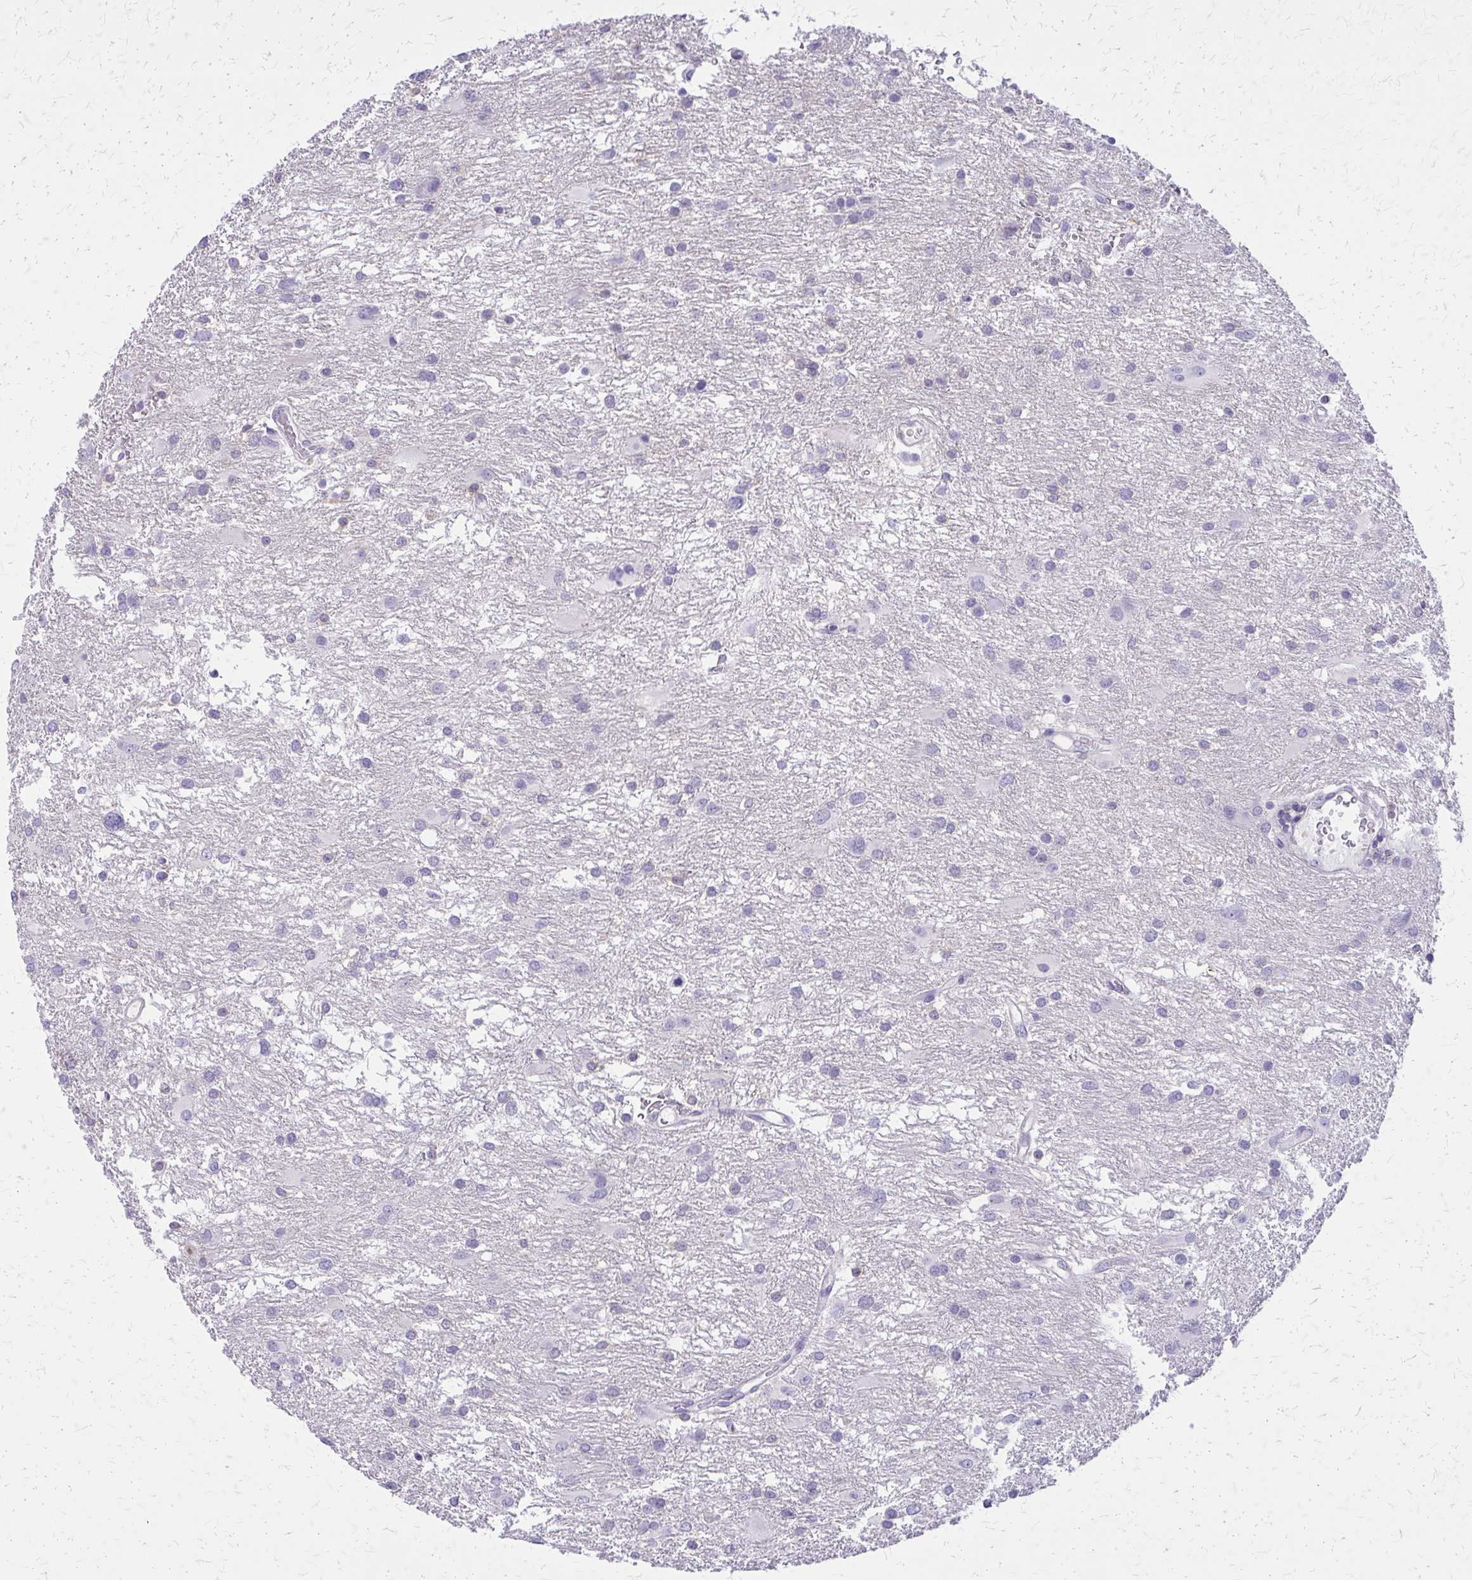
{"staining": {"intensity": "negative", "quantity": "none", "location": "none"}, "tissue": "glioma", "cell_type": "Tumor cells", "image_type": "cancer", "snomed": [{"axis": "morphology", "description": "Glioma, malignant, High grade"}, {"axis": "topography", "description": "Brain"}], "caption": "Tumor cells are negative for protein expression in human malignant glioma (high-grade).", "gene": "NRBF2", "patient": {"sex": "male", "age": 53}}